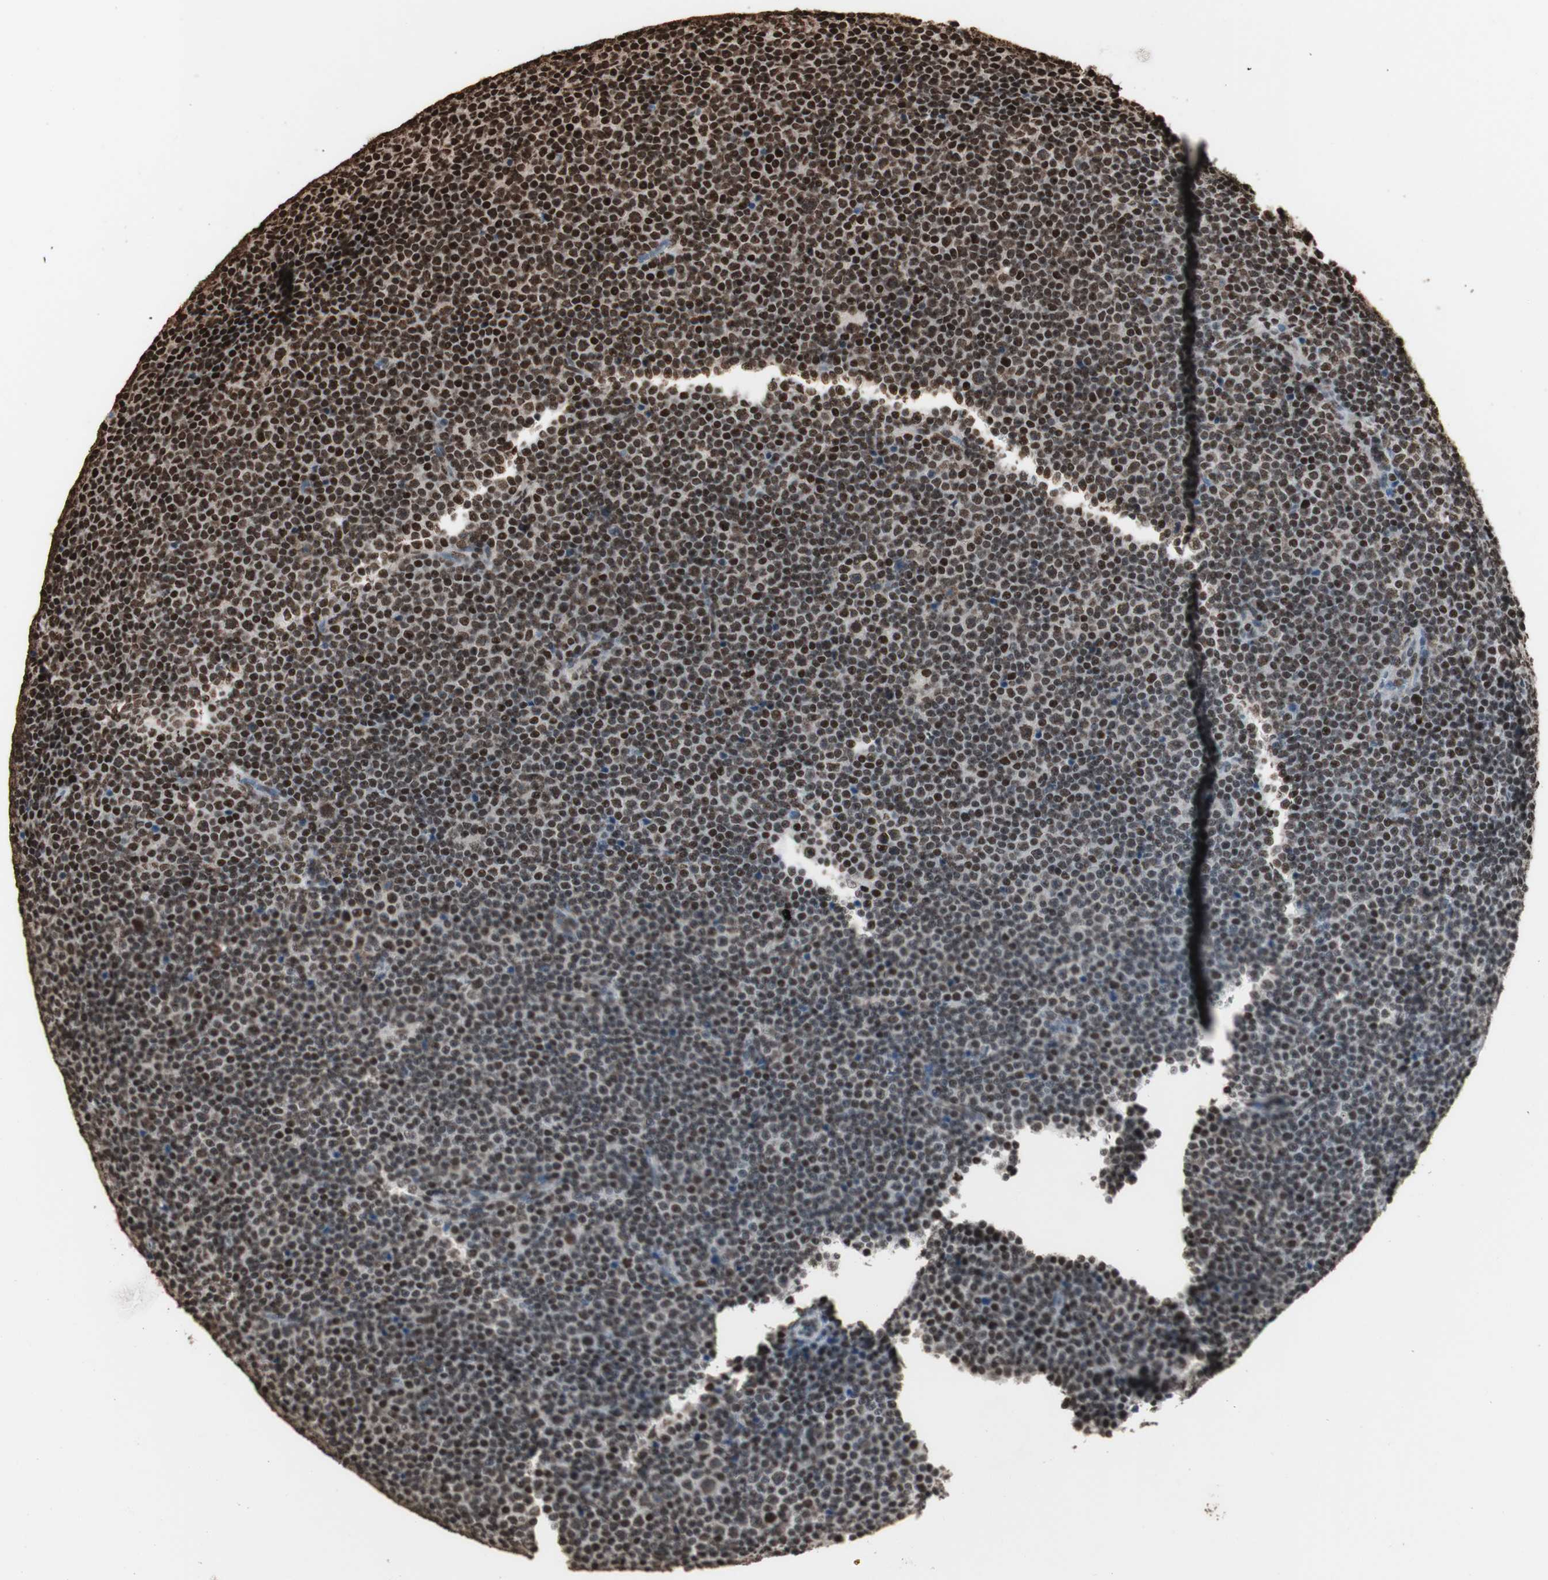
{"staining": {"intensity": "strong", "quantity": "25%-75%", "location": "nuclear"}, "tissue": "lymphoma", "cell_type": "Tumor cells", "image_type": "cancer", "snomed": [{"axis": "morphology", "description": "Malignant lymphoma, non-Hodgkin's type, Low grade"}, {"axis": "topography", "description": "Lymph node"}], "caption": "Approximately 25%-75% of tumor cells in malignant lymphoma, non-Hodgkin's type (low-grade) display strong nuclear protein positivity as visualized by brown immunohistochemical staining.", "gene": "HNRNPA2B1", "patient": {"sex": "female", "age": 67}}